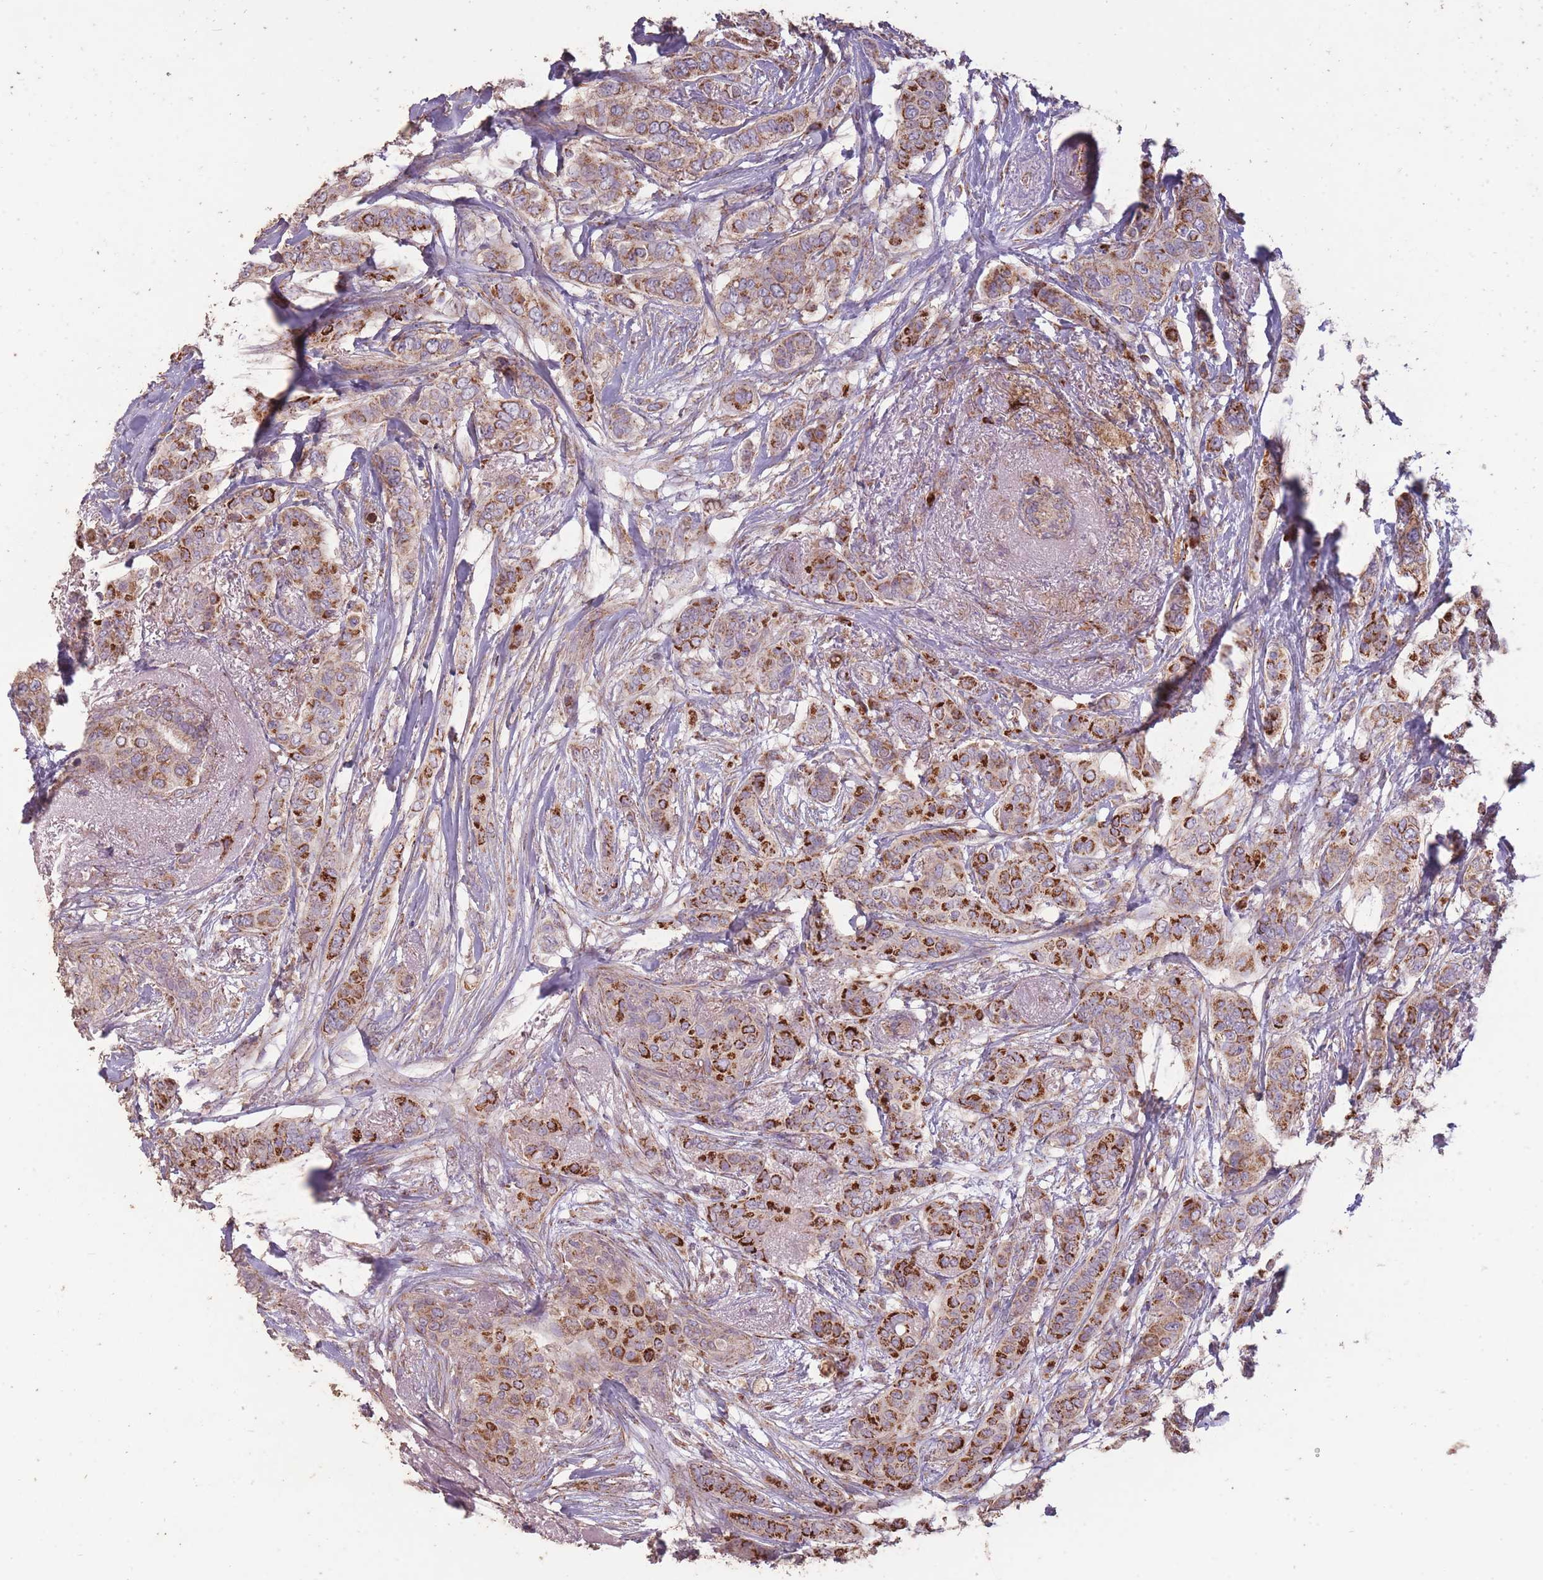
{"staining": {"intensity": "strong", "quantity": ">75%", "location": "cytoplasmic/membranous"}, "tissue": "breast cancer", "cell_type": "Tumor cells", "image_type": "cancer", "snomed": [{"axis": "morphology", "description": "Lobular carcinoma"}, {"axis": "topography", "description": "Breast"}], "caption": "A brown stain highlights strong cytoplasmic/membranous expression of a protein in breast lobular carcinoma tumor cells.", "gene": "CNOT8", "patient": {"sex": "female", "age": 51}}